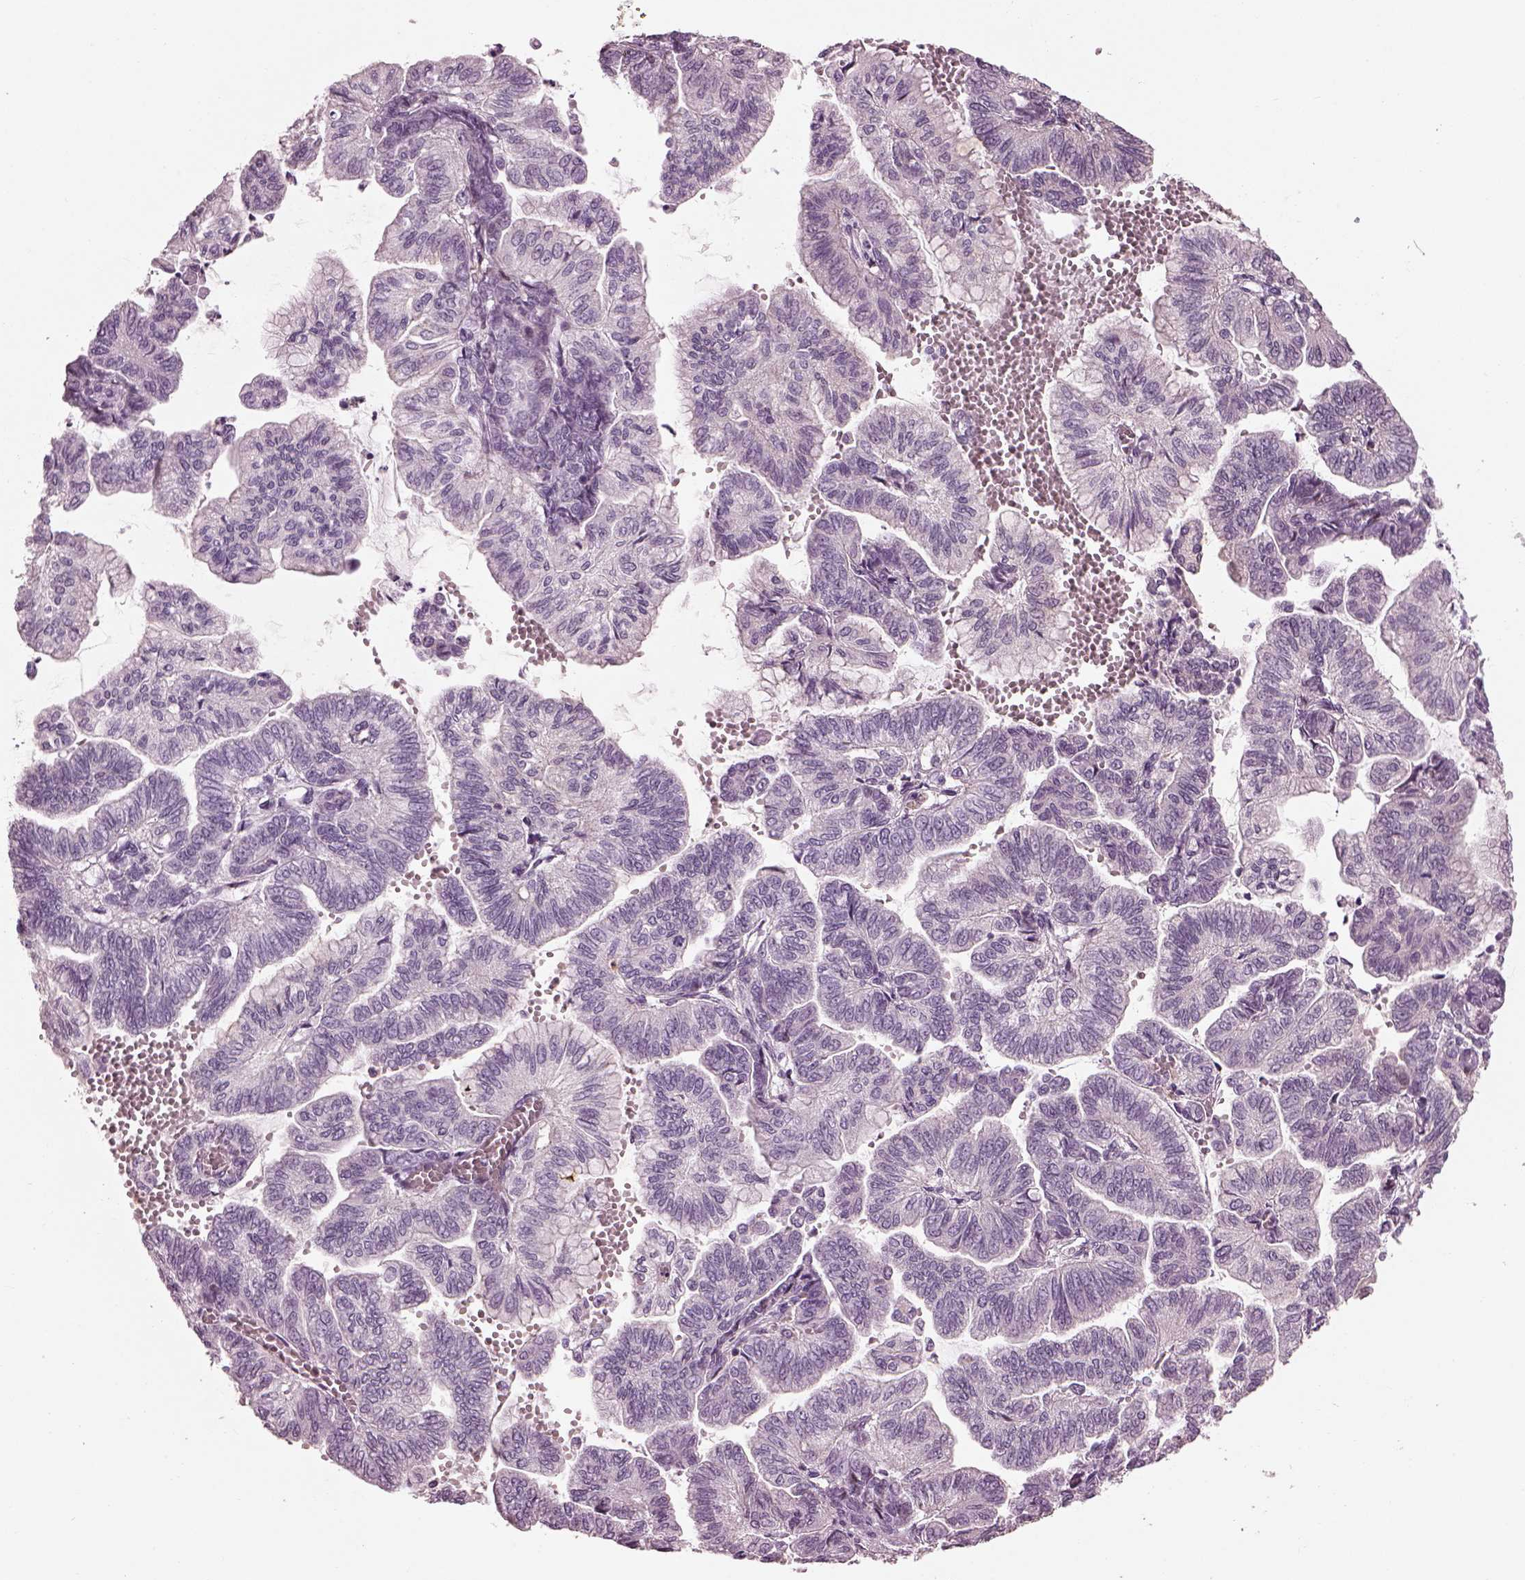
{"staining": {"intensity": "negative", "quantity": "none", "location": "none"}, "tissue": "stomach cancer", "cell_type": "Tumor cells", "image_type": "cancer", "snomed": [{"axis": "morphology", "description": "Adenocarcinoma, NOS"}, {"axis": "topography", "description": "Stomach"}], "caption": "The histopathology image demonstrates no significant staining in tumor cells of stomach adenocarcinoma. (DAB IHC with hematoxylin counter stain).", "gene": "BFSP1", "patient": {"sex": "male", "age": 83}}